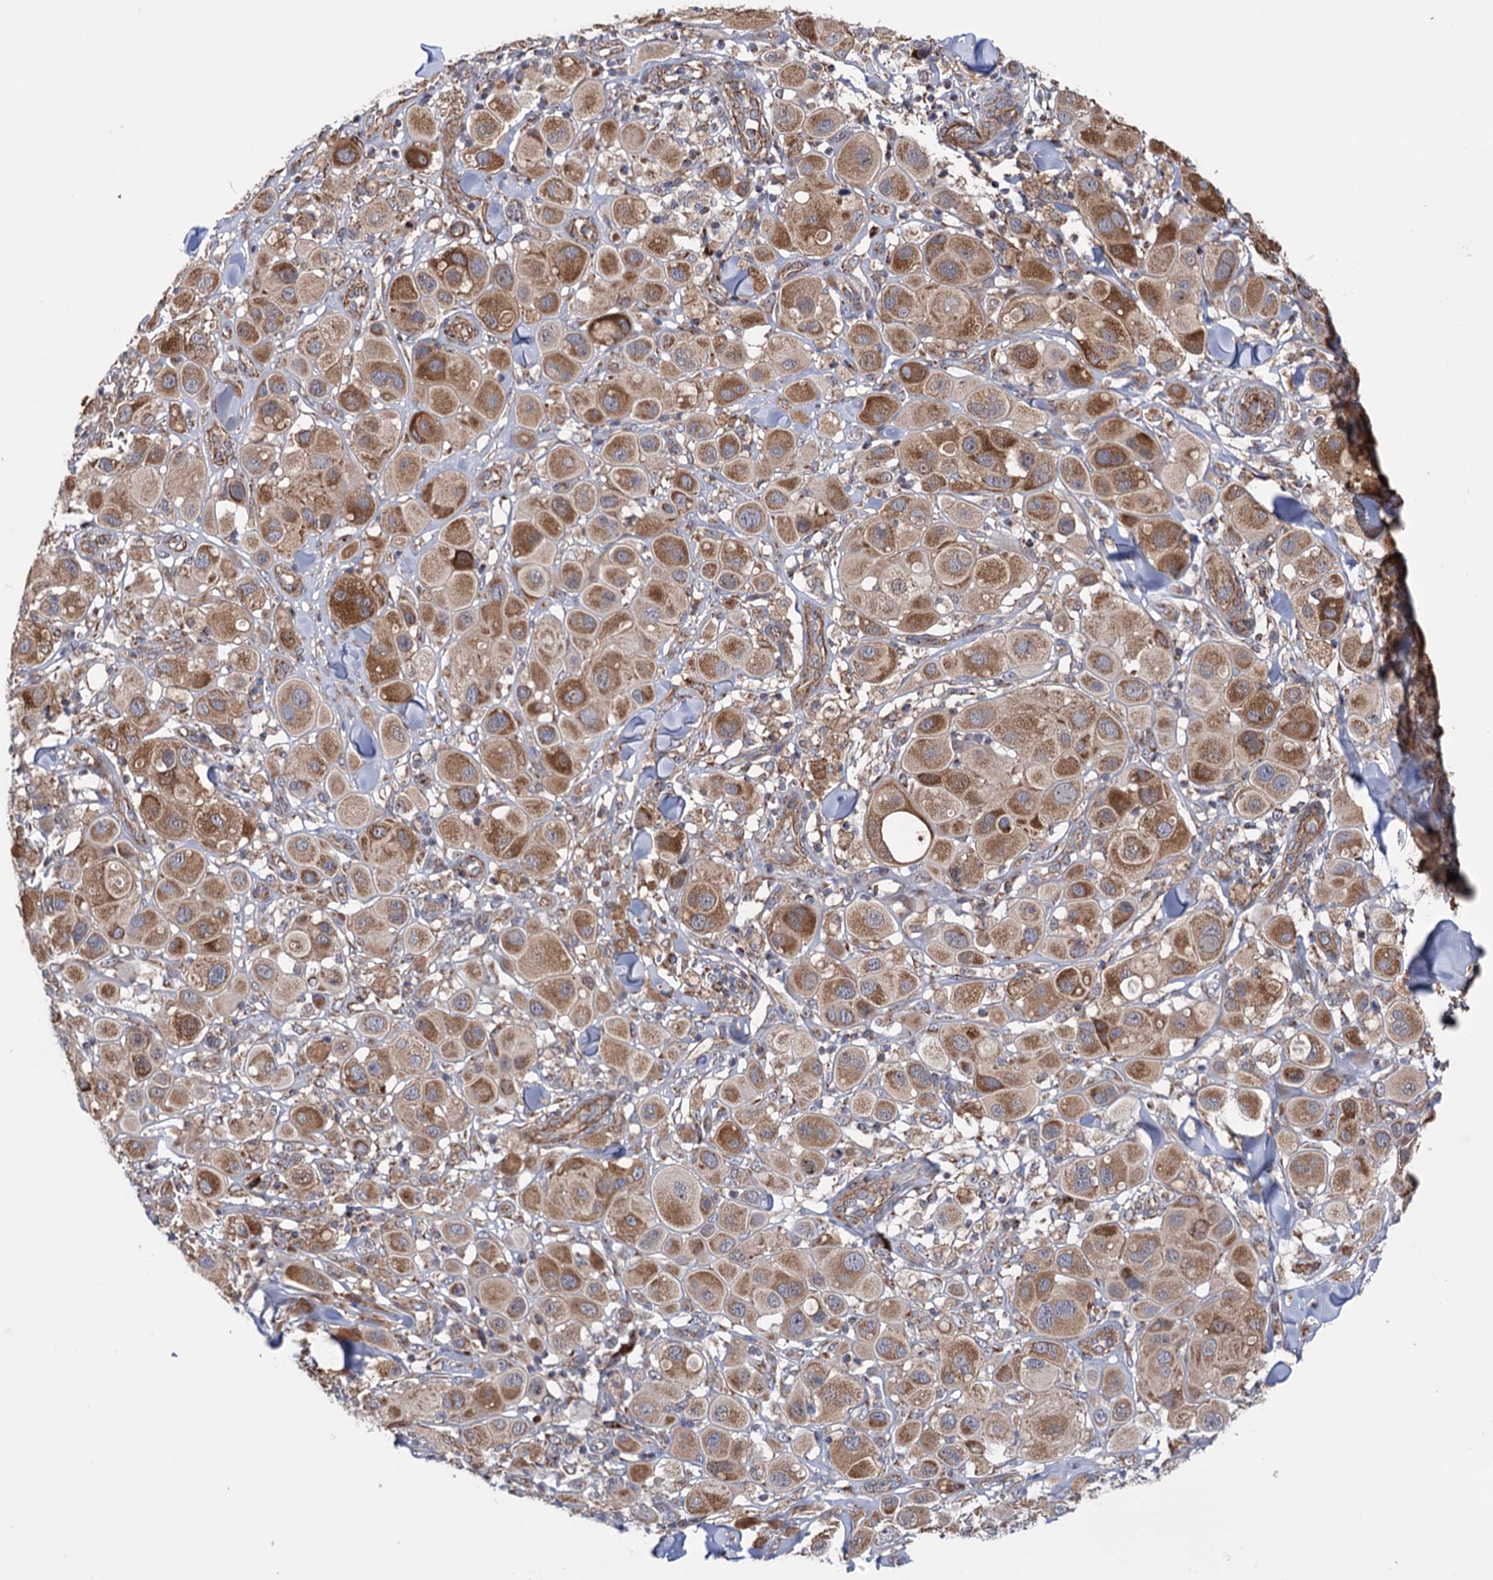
{"staining": {"intensity": "moderate", "quantity": ">75%", "location": "cytoplasmic/membranous"}, "tissue": "melanoma", "cell_type": "Tumor cells", "image_type": "cancer", "snomed": [{"axis": "morphology", "description": "Malignant melanoma, Metastatic site"}, {"axis": "topography", "description": "Skin"}], "caption": "High-power microscopy captured an IHC photomicrograph of malignant melanoma (metastatic site), revealing moderate cytoplasmic/membranous staining in approximately >75% of tumor cells. The protein of interest is stained brown, and the nuclei are stained in blue (DAB (3,3'-diaminobenzidine) IHC with brightfield microscopy, high magnification).", "gene": "SUCLA2", "patient": {"sex": "male", "age": 41}}